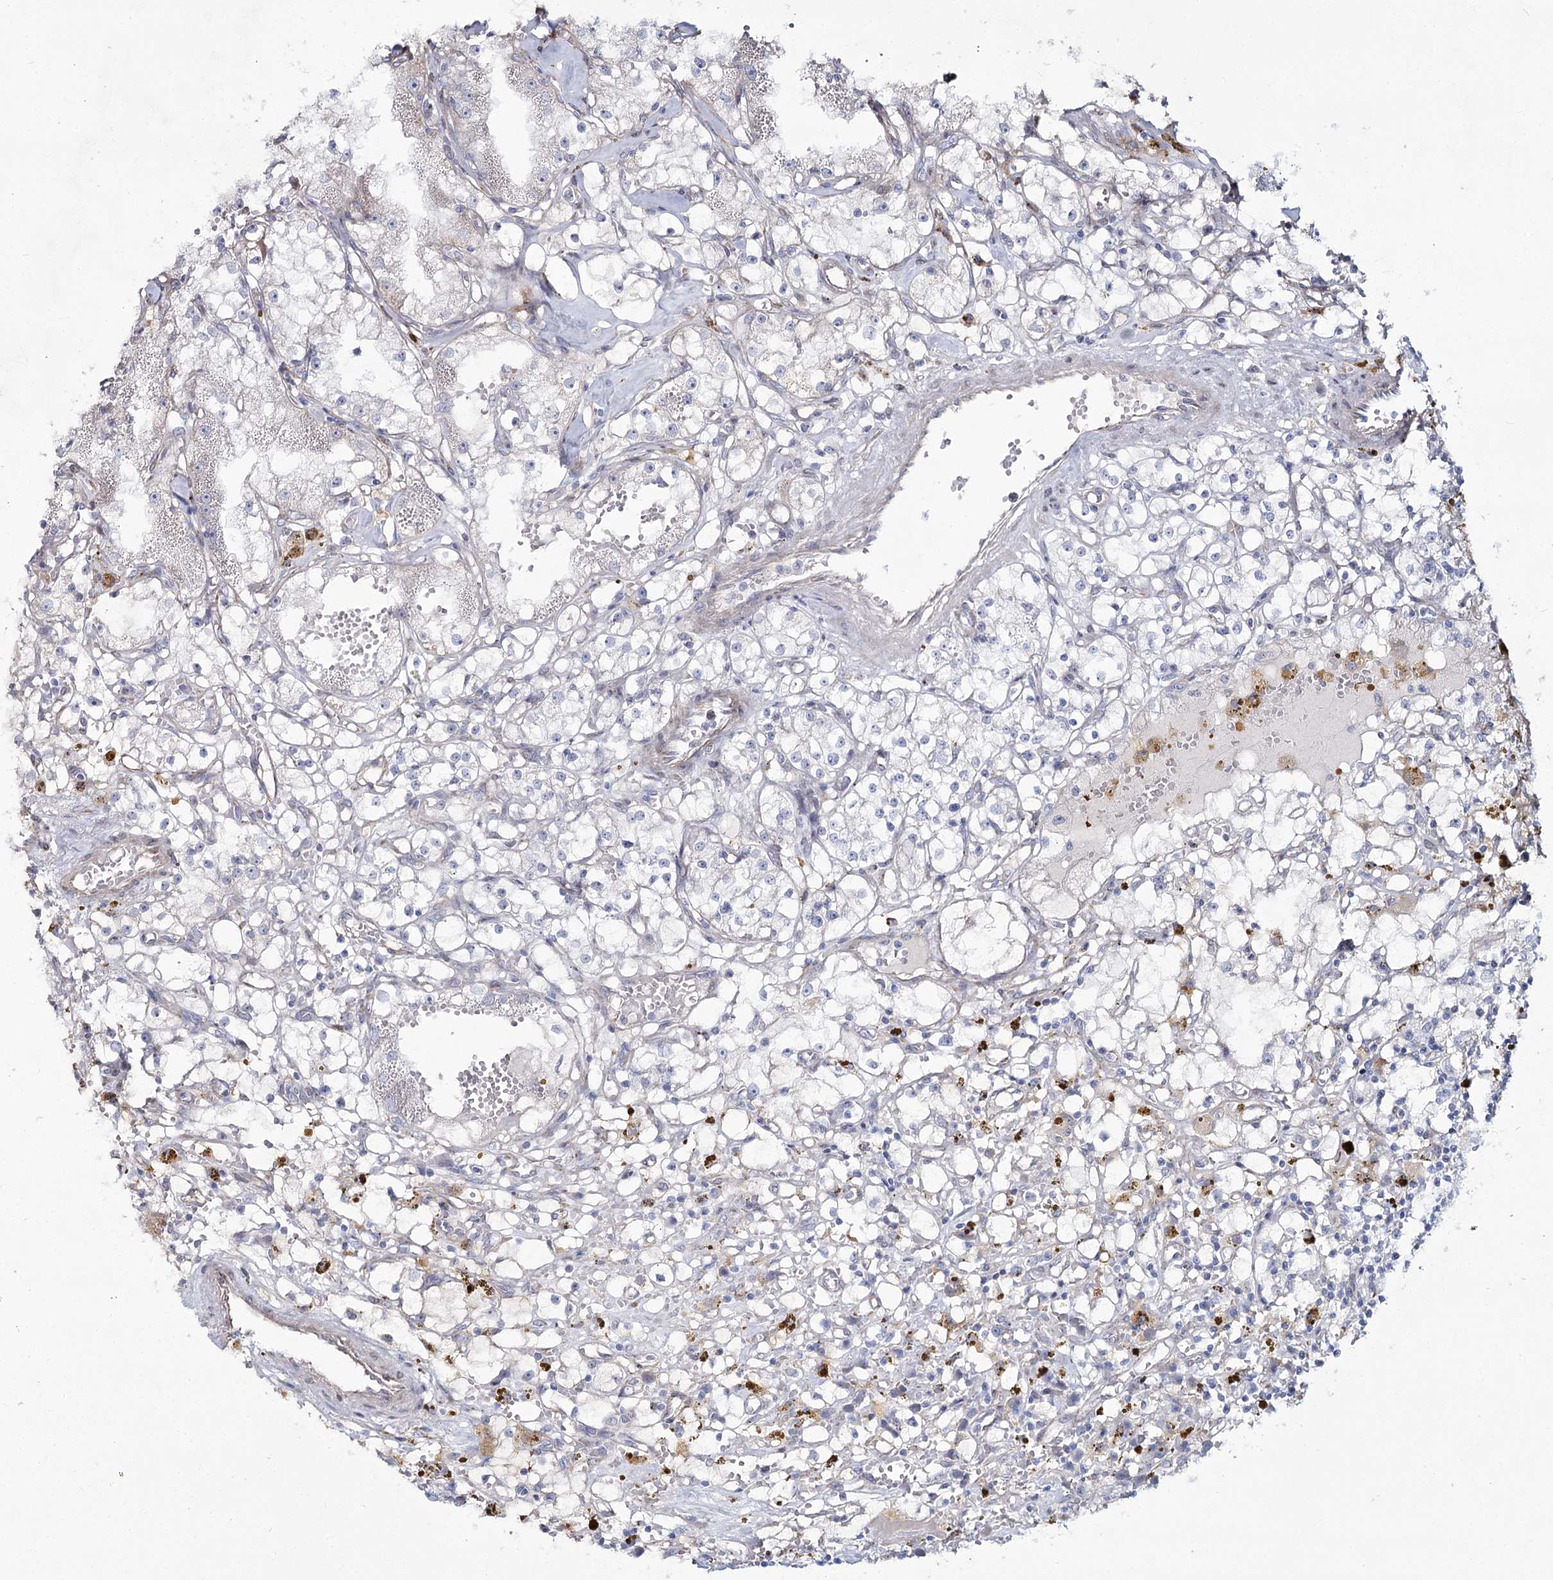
{"staining": {"intensity": "negative", "quantity": "none", "location": "none"}, "tissue": "renal cancer", "cell_type": "Tumor cells", "image_type": "cancer", "snomed": [{"axis": "morphology", "description": "Adenocarcinoma, NOS"}, {"axis": "topography", "description": "Kidney"}], "caption": "Adenocarcinoma (renal) was stained to show a protein in brown. There is no significant expression in tumor cells.", "gene": "ME3", "patient": {"sex": "male", "age": 56}}